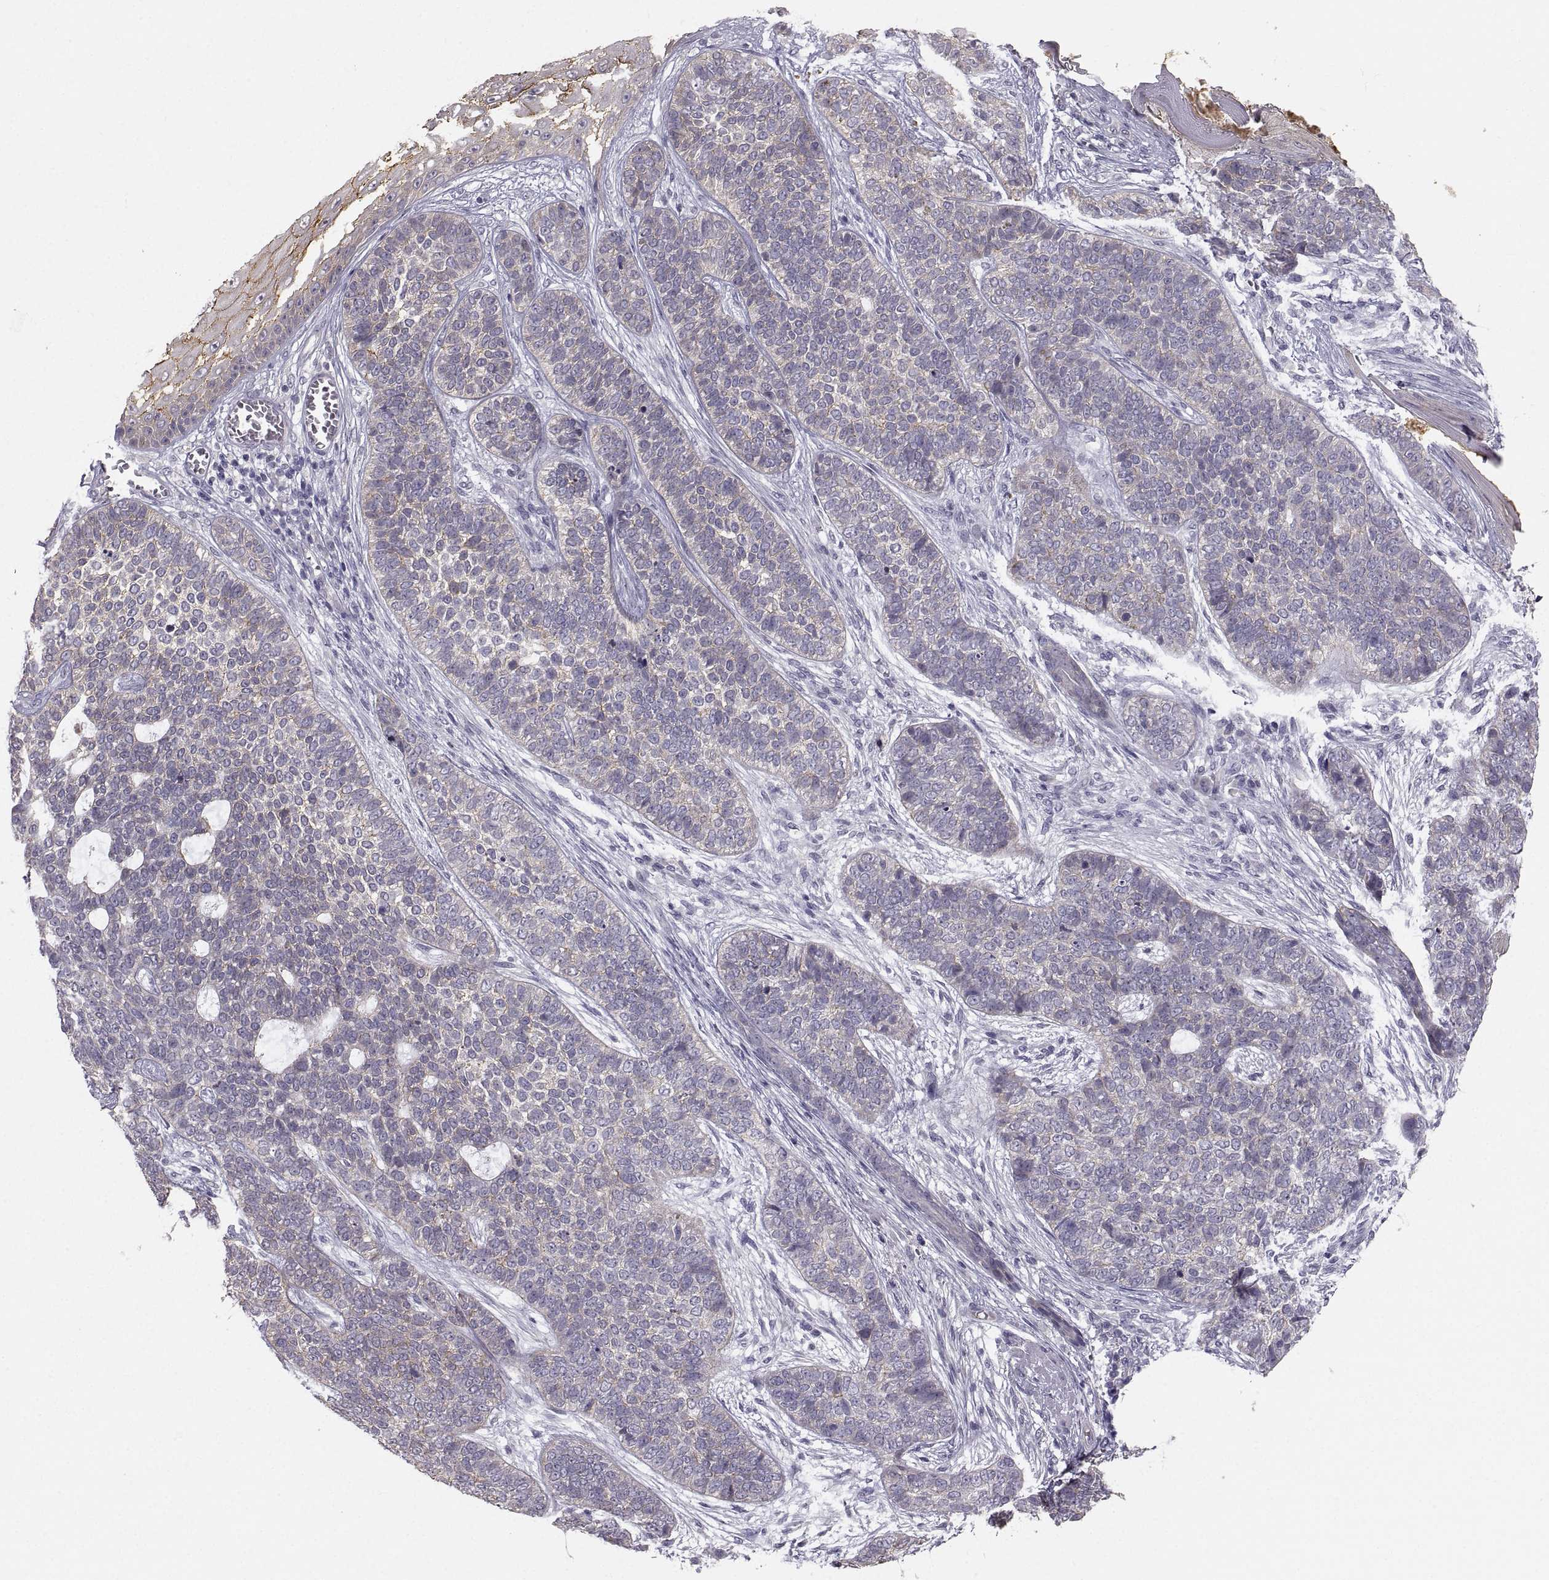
{"staining": {"intensity": "weak", "quantity": "<25%", "location": "cytoplasmic/membranous"}, "tissue": "skin cancer", "cell_type": "Tumor cells", "image_type": "cancer", "snomed": [{"axis": "morphology", "description": "Basal cell carcinoma"}, {"axis": "topography", "description": "Skin"}], "caption": "Immunohistochemistry photomicrograph of human skin cancer (basal cell carcinoma) stained for a protein (brown), which reveals no staining in tumor cells. (Stains: DAB IHC with hematoxylin counter stain, Microscopy: brightfield microscopy at high magnification).", "gene": "ZNF185", "patient": {"sex": "female", "age": 69}}